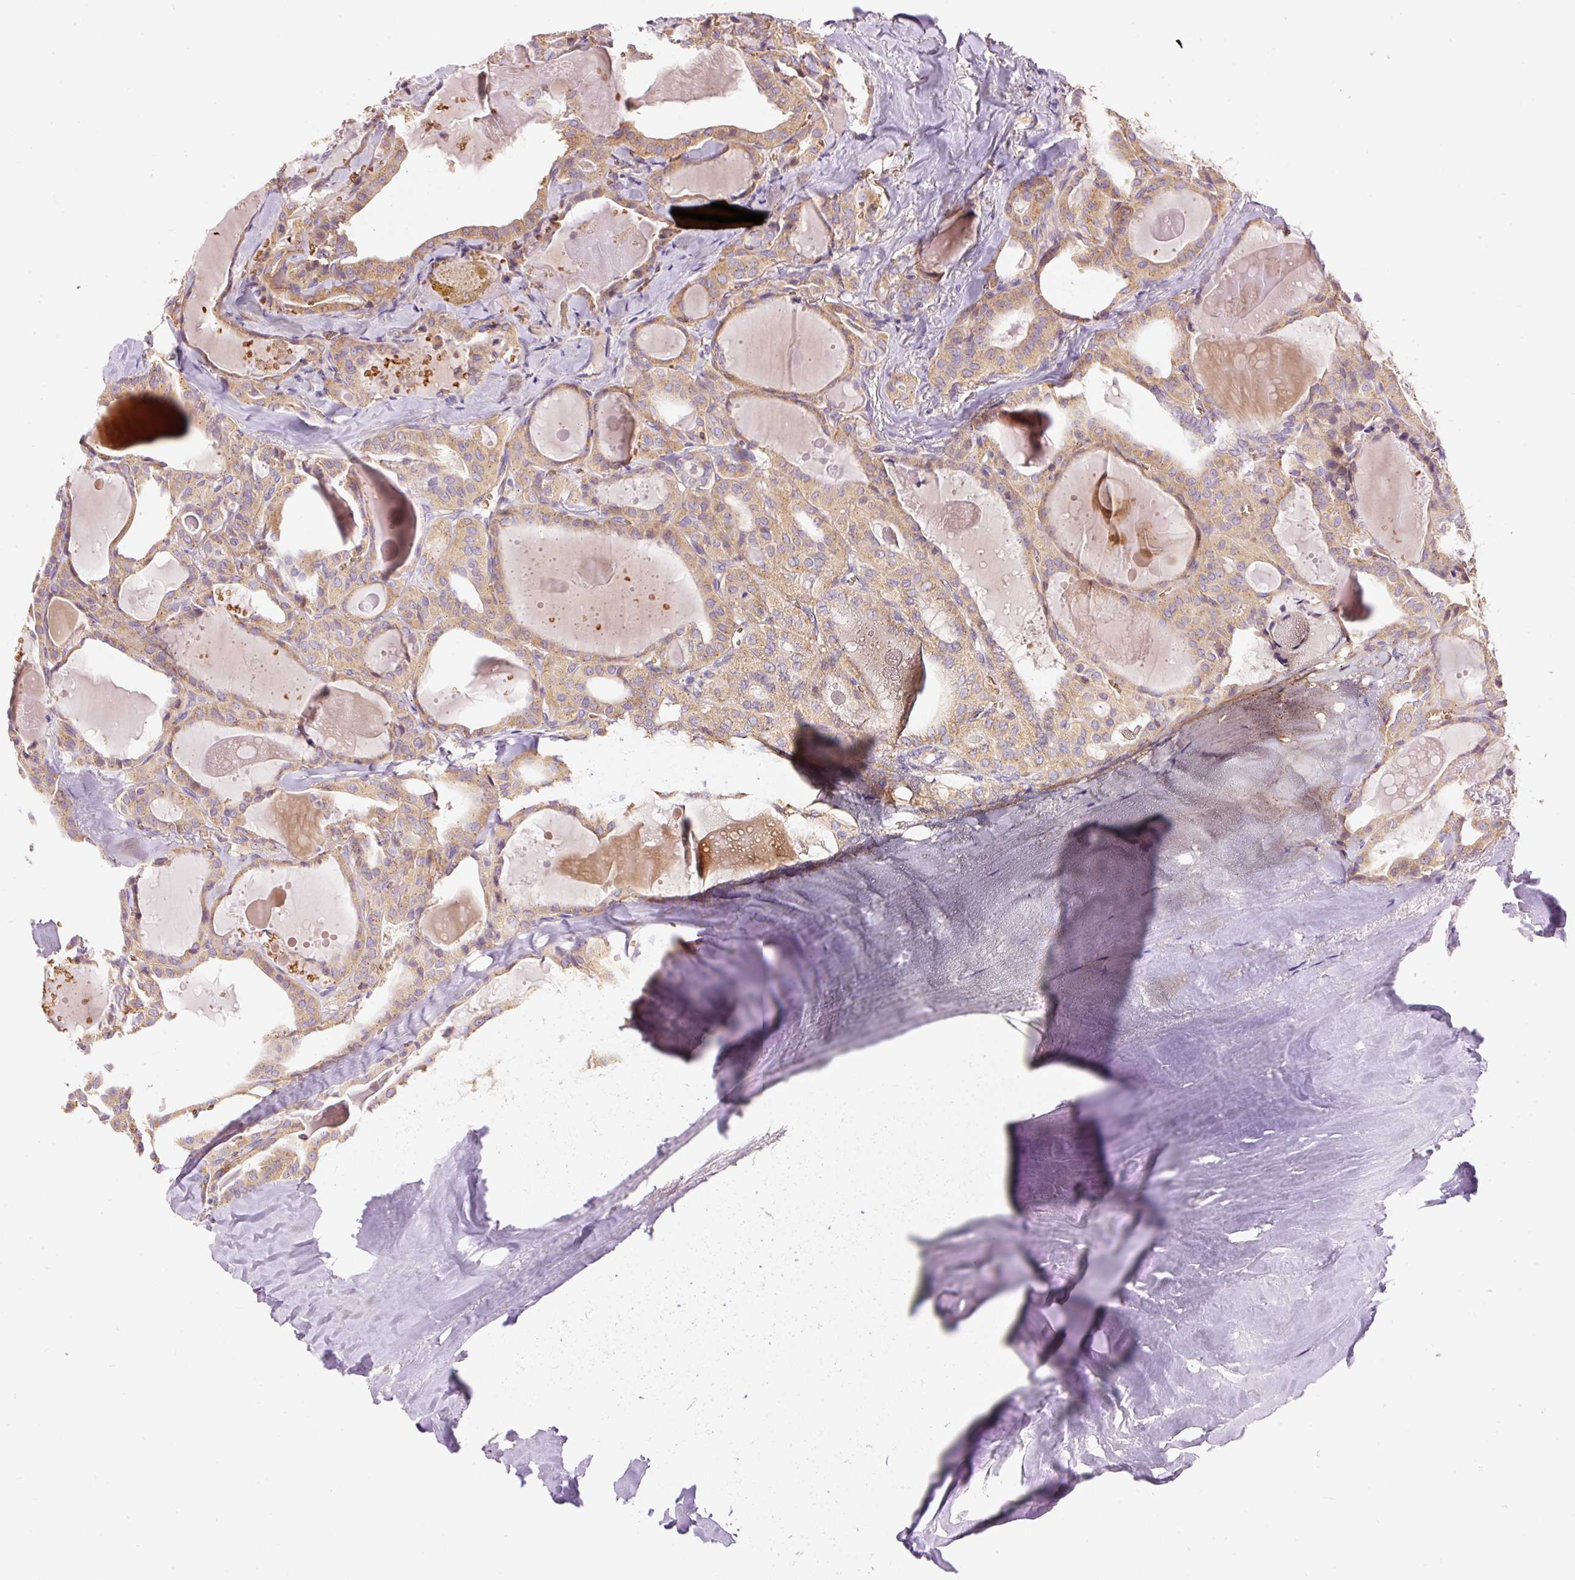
{"staining": {"intensity": "moderate", "quantity": ">75%", "location": "cytoplasmic/membranous"}, "tissue": "thyroid cancer", "cell_type": "Tumor cells", "image_type": "cancer", "snomed": [{"axis": "morphology", "description": "Papillary adenocarcinoma, NOS"}, {"axis": "topography", "description": "Thyroid gland"}], "caption": "Thyroid cancer stained for a protein (brown) exhibits moderate cytoplasmic/membranous positive expression in approximately >75% of tumor cells.", "gene": "PRRC2A", "patient": {"sex": "male", "age": 52}}